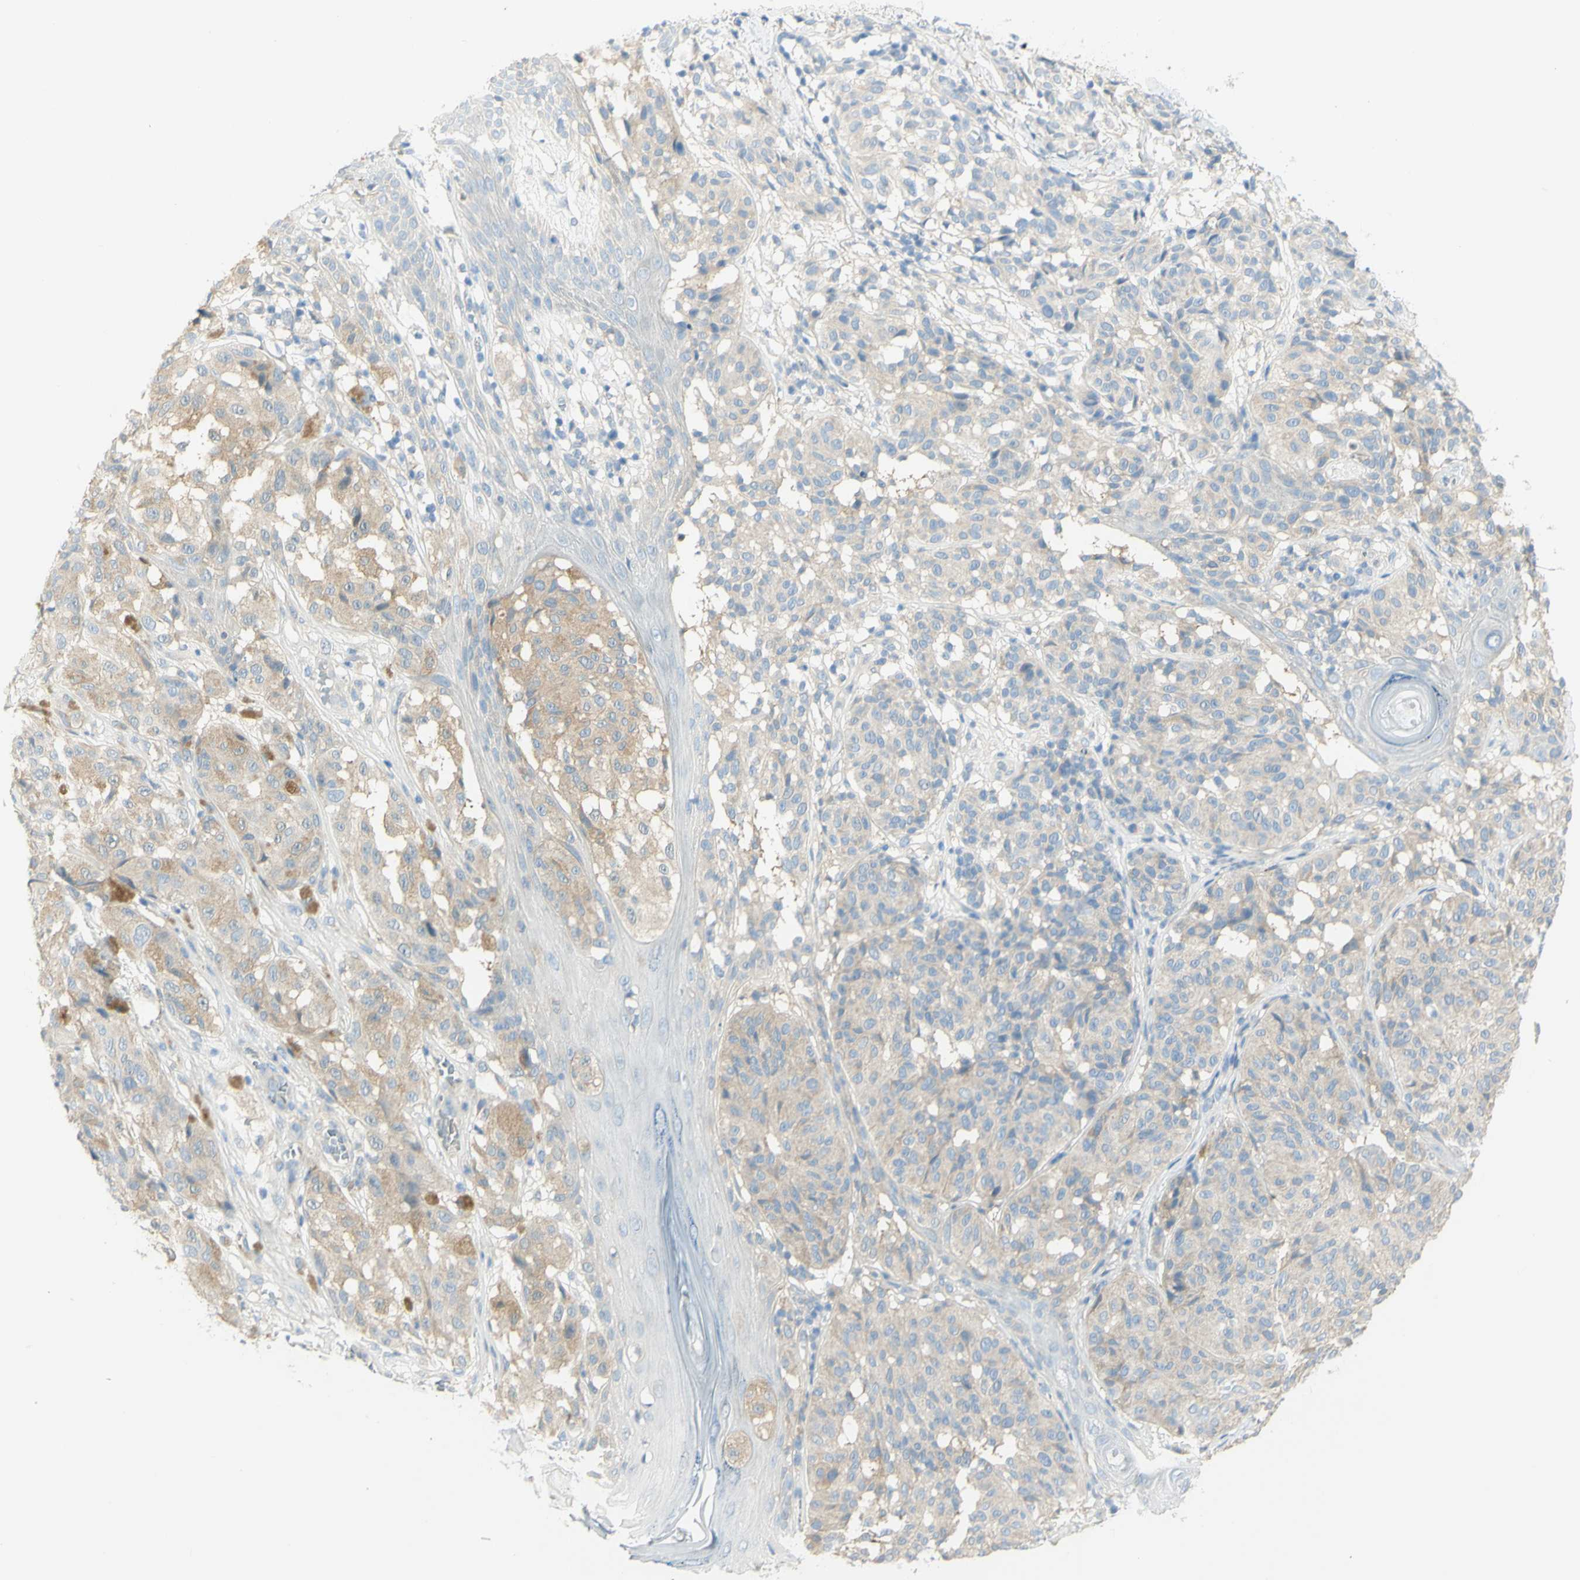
{"staining": {"intensity": "weak", "quantity": "25%-75%", "location": "cytoplasmic/membranous"}, "tissue": "melanoma", "cell_type": "Tumor cells", "image_type": "cancer", "snomed": [{"axis": "morphology", "description": "Malignant melanoma, NOS"}, {"axis": "topography", "description": "Skin"}], "caption": "Brown immunohistochemical staining in human malignant melanoma exhibits weak cytoplasmic/membranous positivity in about 25%-75% of tumor cells.", "gene": "GCNT3", "patient": {"sex": "female", "age": 46}}